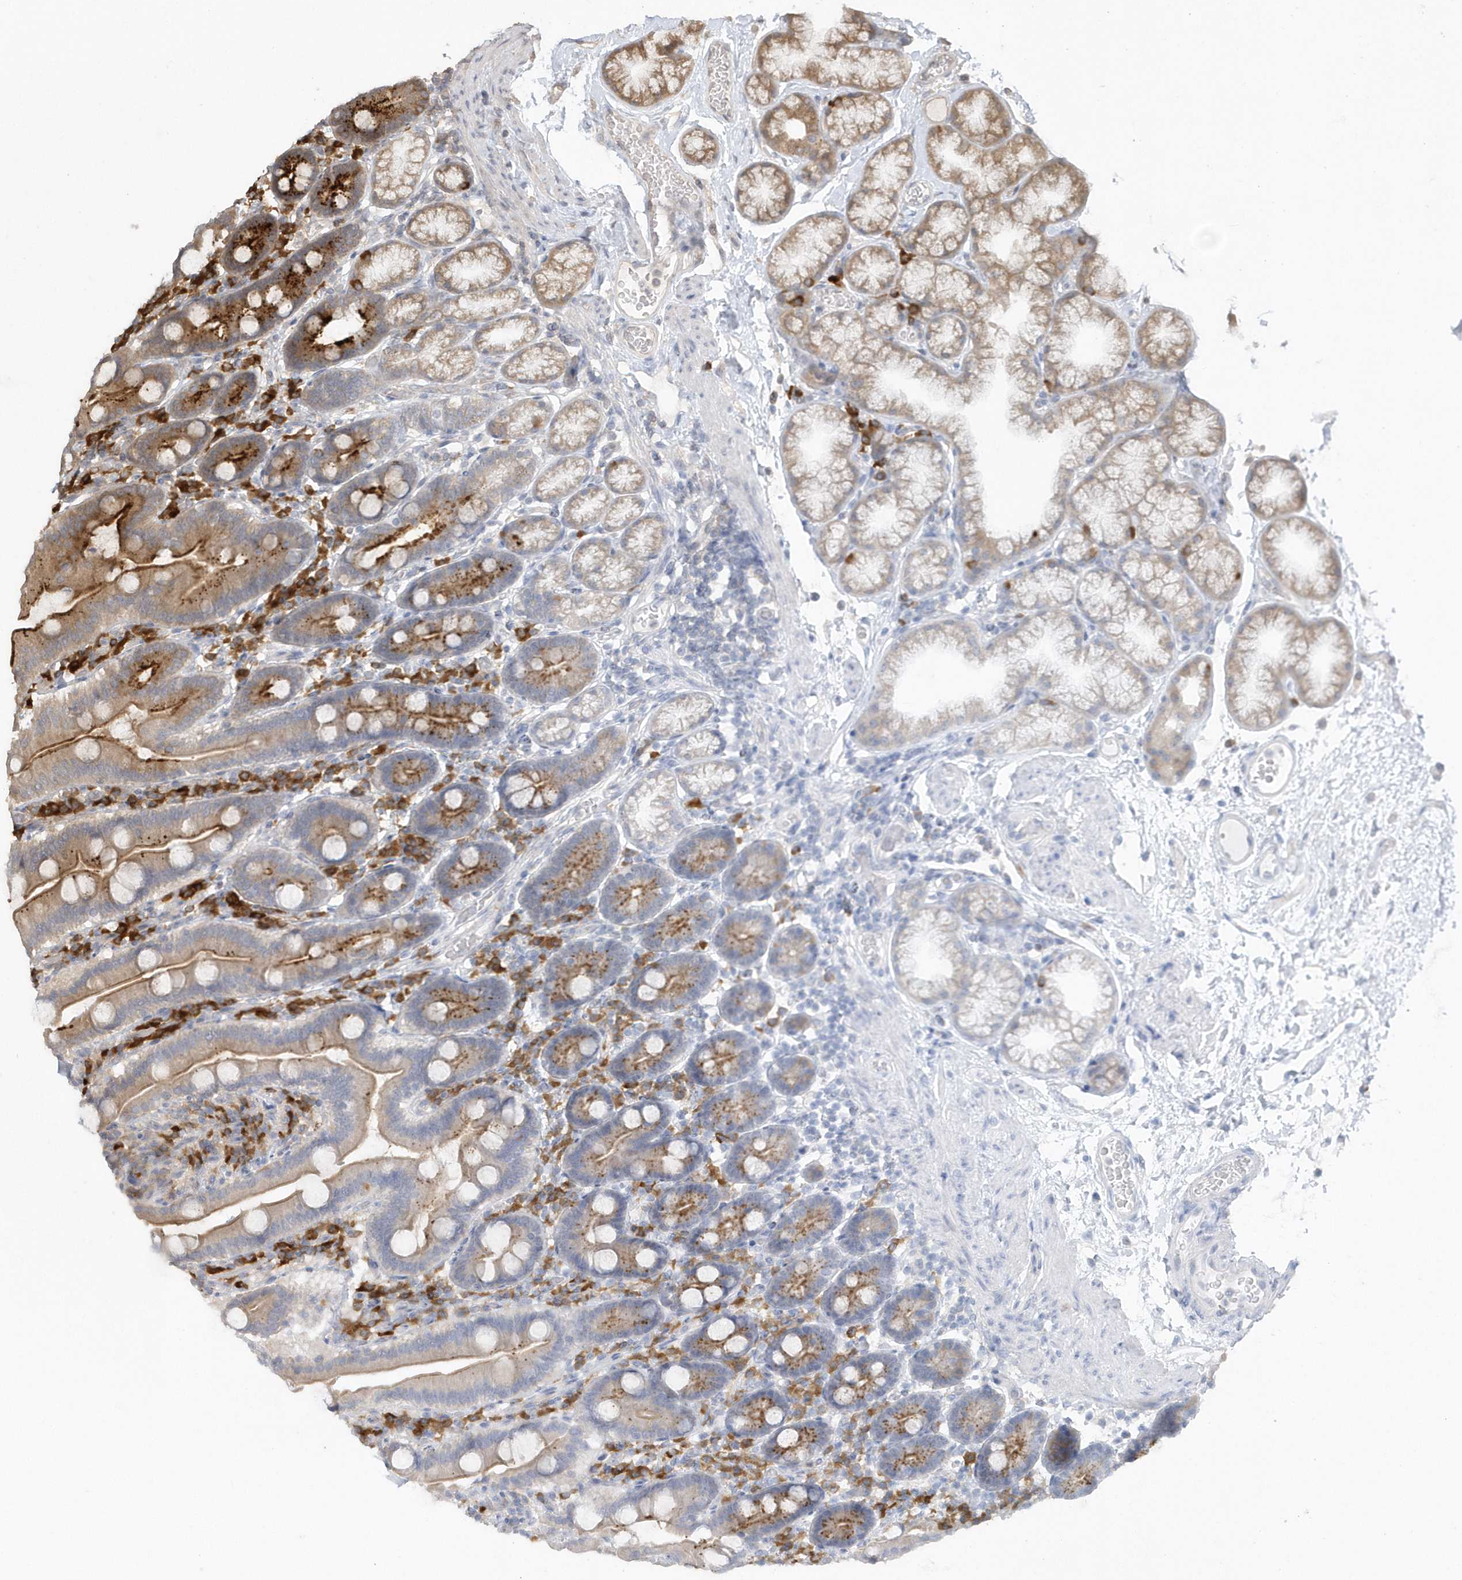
{"staining": {"intensity": "moderate", "quantity": "25%-75%", "location": "cytoplasmic/membranous"}, "tissue": "duodenum", "cell_type": "Glandular cells", "image_type": "normal", "snomed": [{"axis": "morphology", "description": "Normal tissue, NOS"}, {"axis": "topography", "description": "Duodenum"}], "caption": "Immunohistochemical staining of unremarkable human duodenum reveals 25%-75% levels of moderate cytoplasmic/membranous protein positivity in about 25%-75% of glandular cells. Nuclei are stained in blue.", "gene": "HERPUD1", "patient": {"sex": "male", "age": 55}}